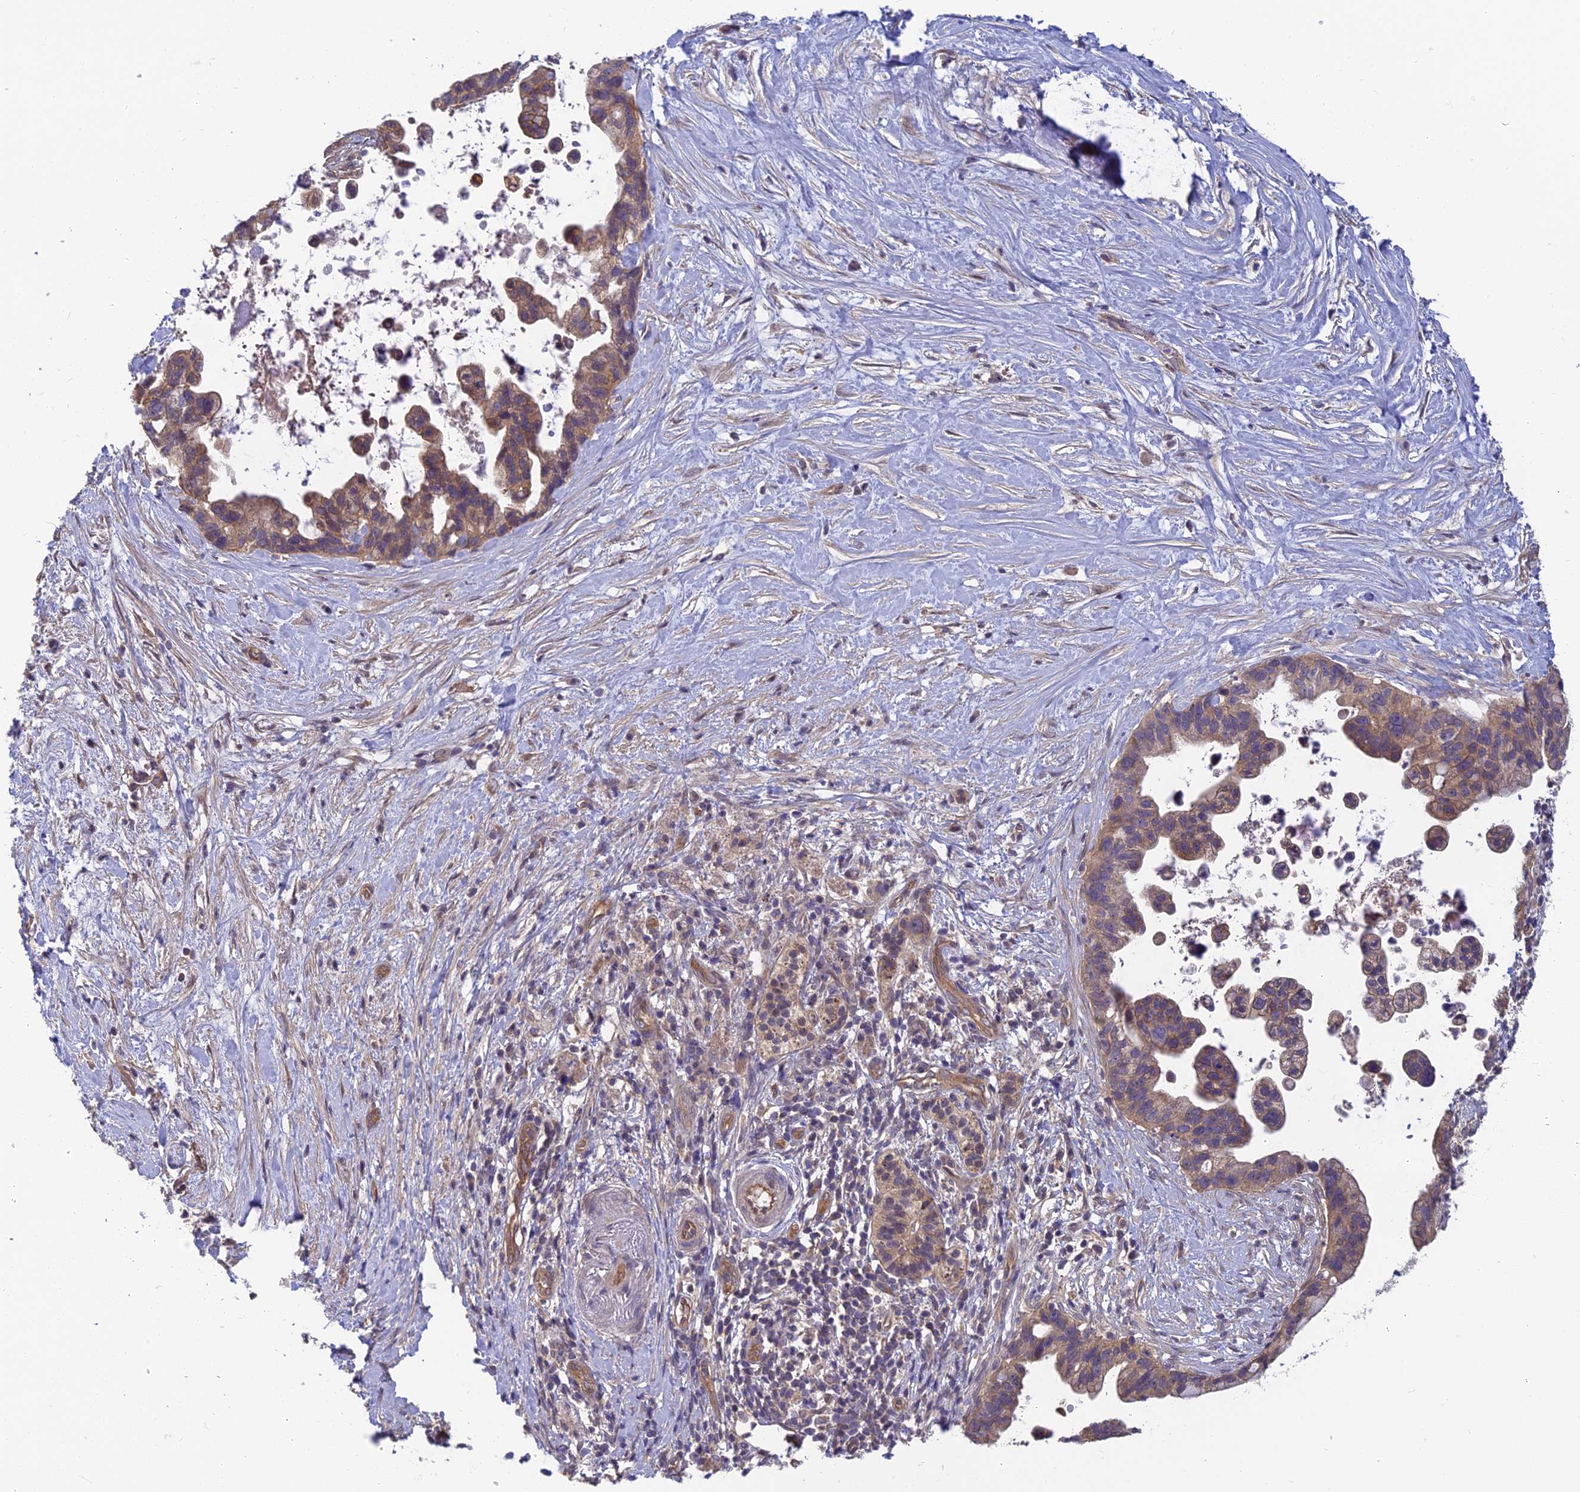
{"staining": {"intensity": "weak", "quantity": ">75%", "location": "cytoplasmic/membranous"}, "tissue": "pancreatic cancer", "cell_type": "Tumor cells", "image_type": "cancer", "snomed": [{"axis": "morphology", "description": "Adenocarcinoma, NOS"}, {"axis": "topography", "description": "Pancreas"}], "caption": "Immunohistochemistry staining of adenocarcinoma (pancreatic), which exhibits low levels of weak cytoplasmic/membranous expression in about >75% of tumor cells indicating weak cytoplasmic/membranous protein positivity. The staining was performed using DAB (3,3'-diaminobenzidine) (brown) for protein detection and nuclei were counterstained in hematoxylin (blue).", "gene": "PIKFYVE", "patient": {"sex": "female", "age": 83}}